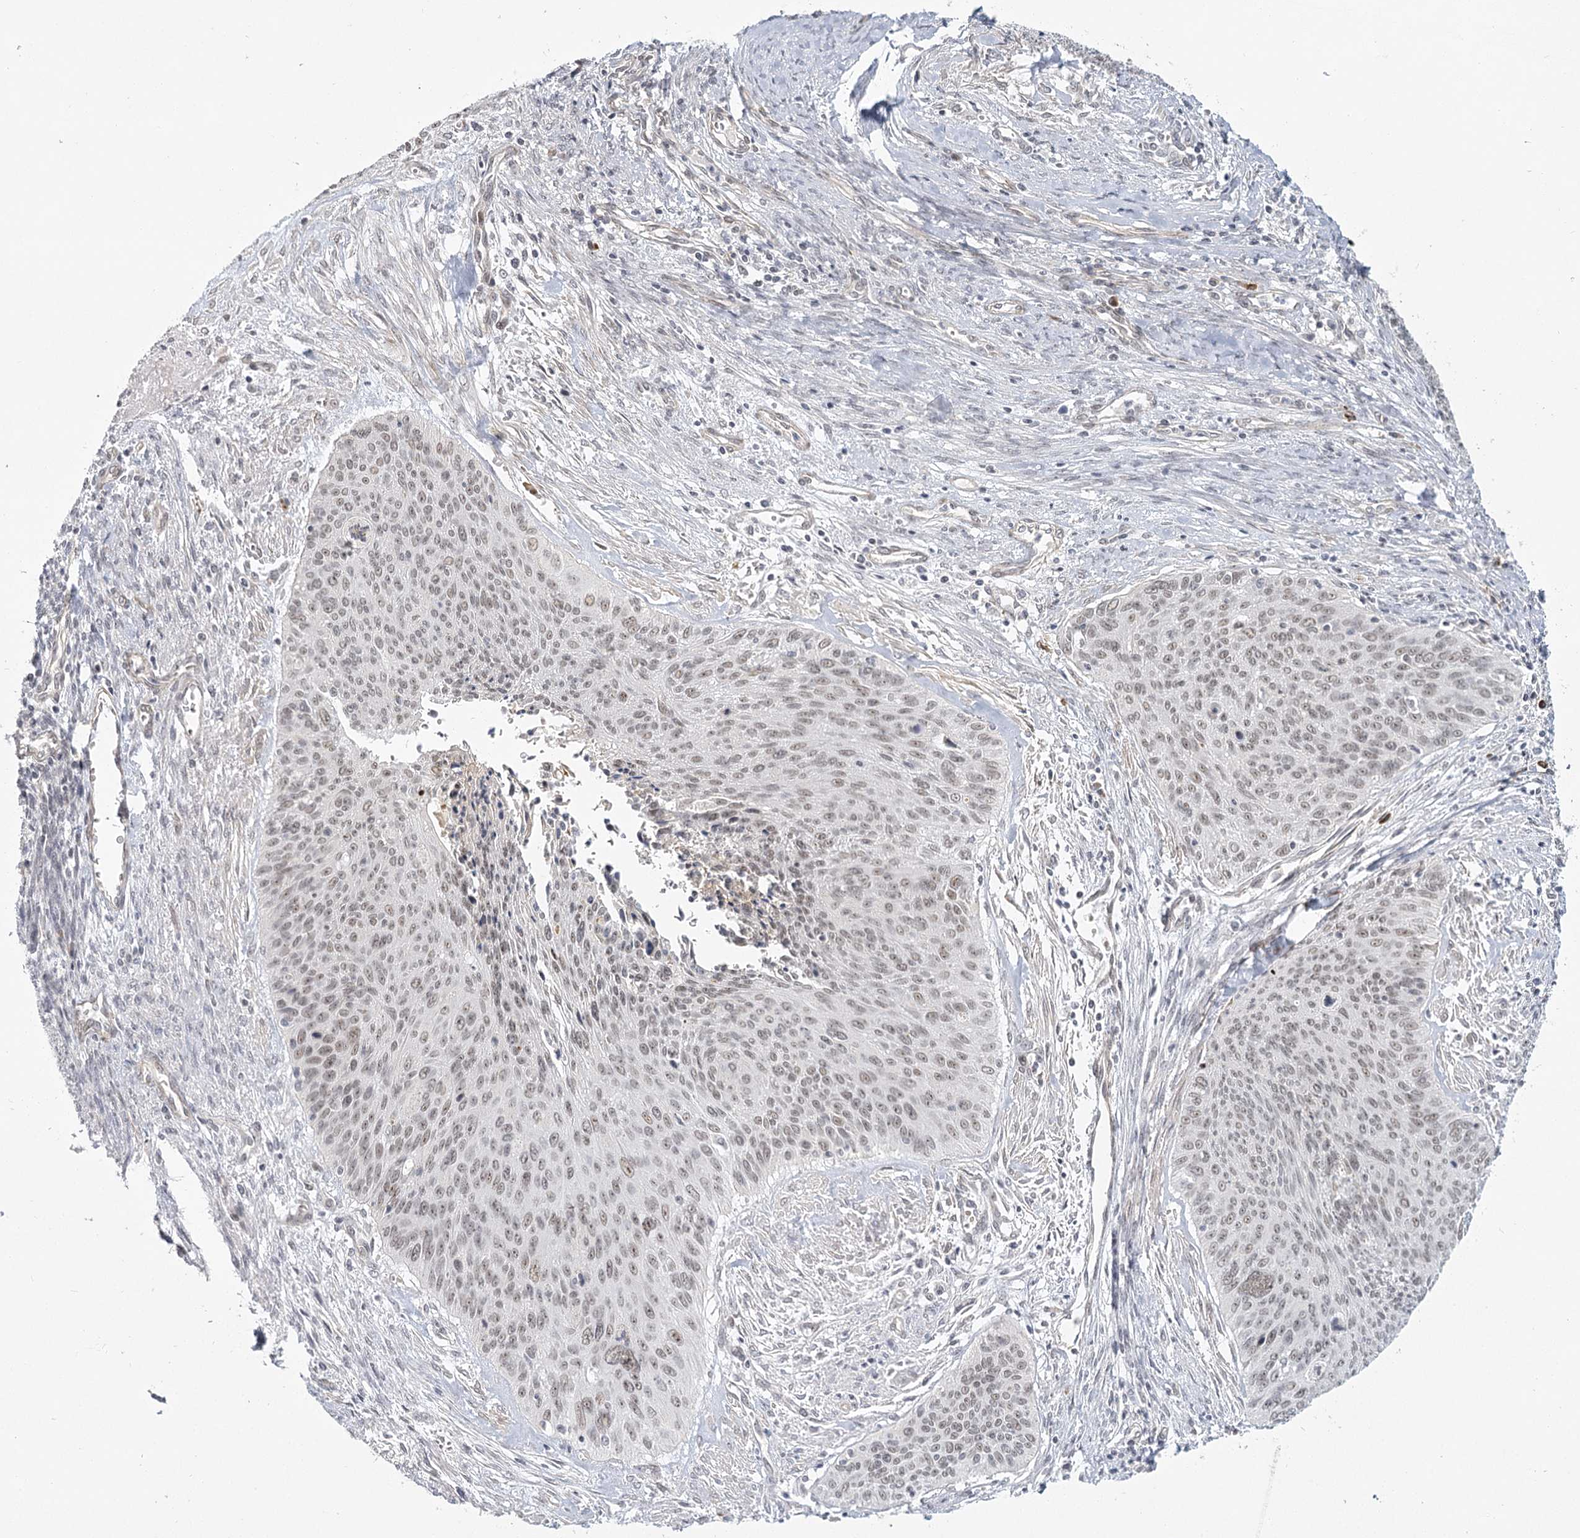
{"staining": {"intensity": "weak", "quantity": ">75%", "location": "nuclear"}, "tissue": "cervical cancer", "cell_type": "Tumor cells", "image_type": "cancer", "snomed": [{"axis": "morphology", "description": "Squamous cell carcinoma, NOS"}, {"axis": "topography", "description": "Cervix"}], "caption": "Cervical cancer stained with DAB immunohistochemistry (IHC) demonstrates low levels of weak nuclear positivity in approximately >75% of tumor cells.", "gene": "EXOSC7", "patient": {"sex": "female", "age": 55}}